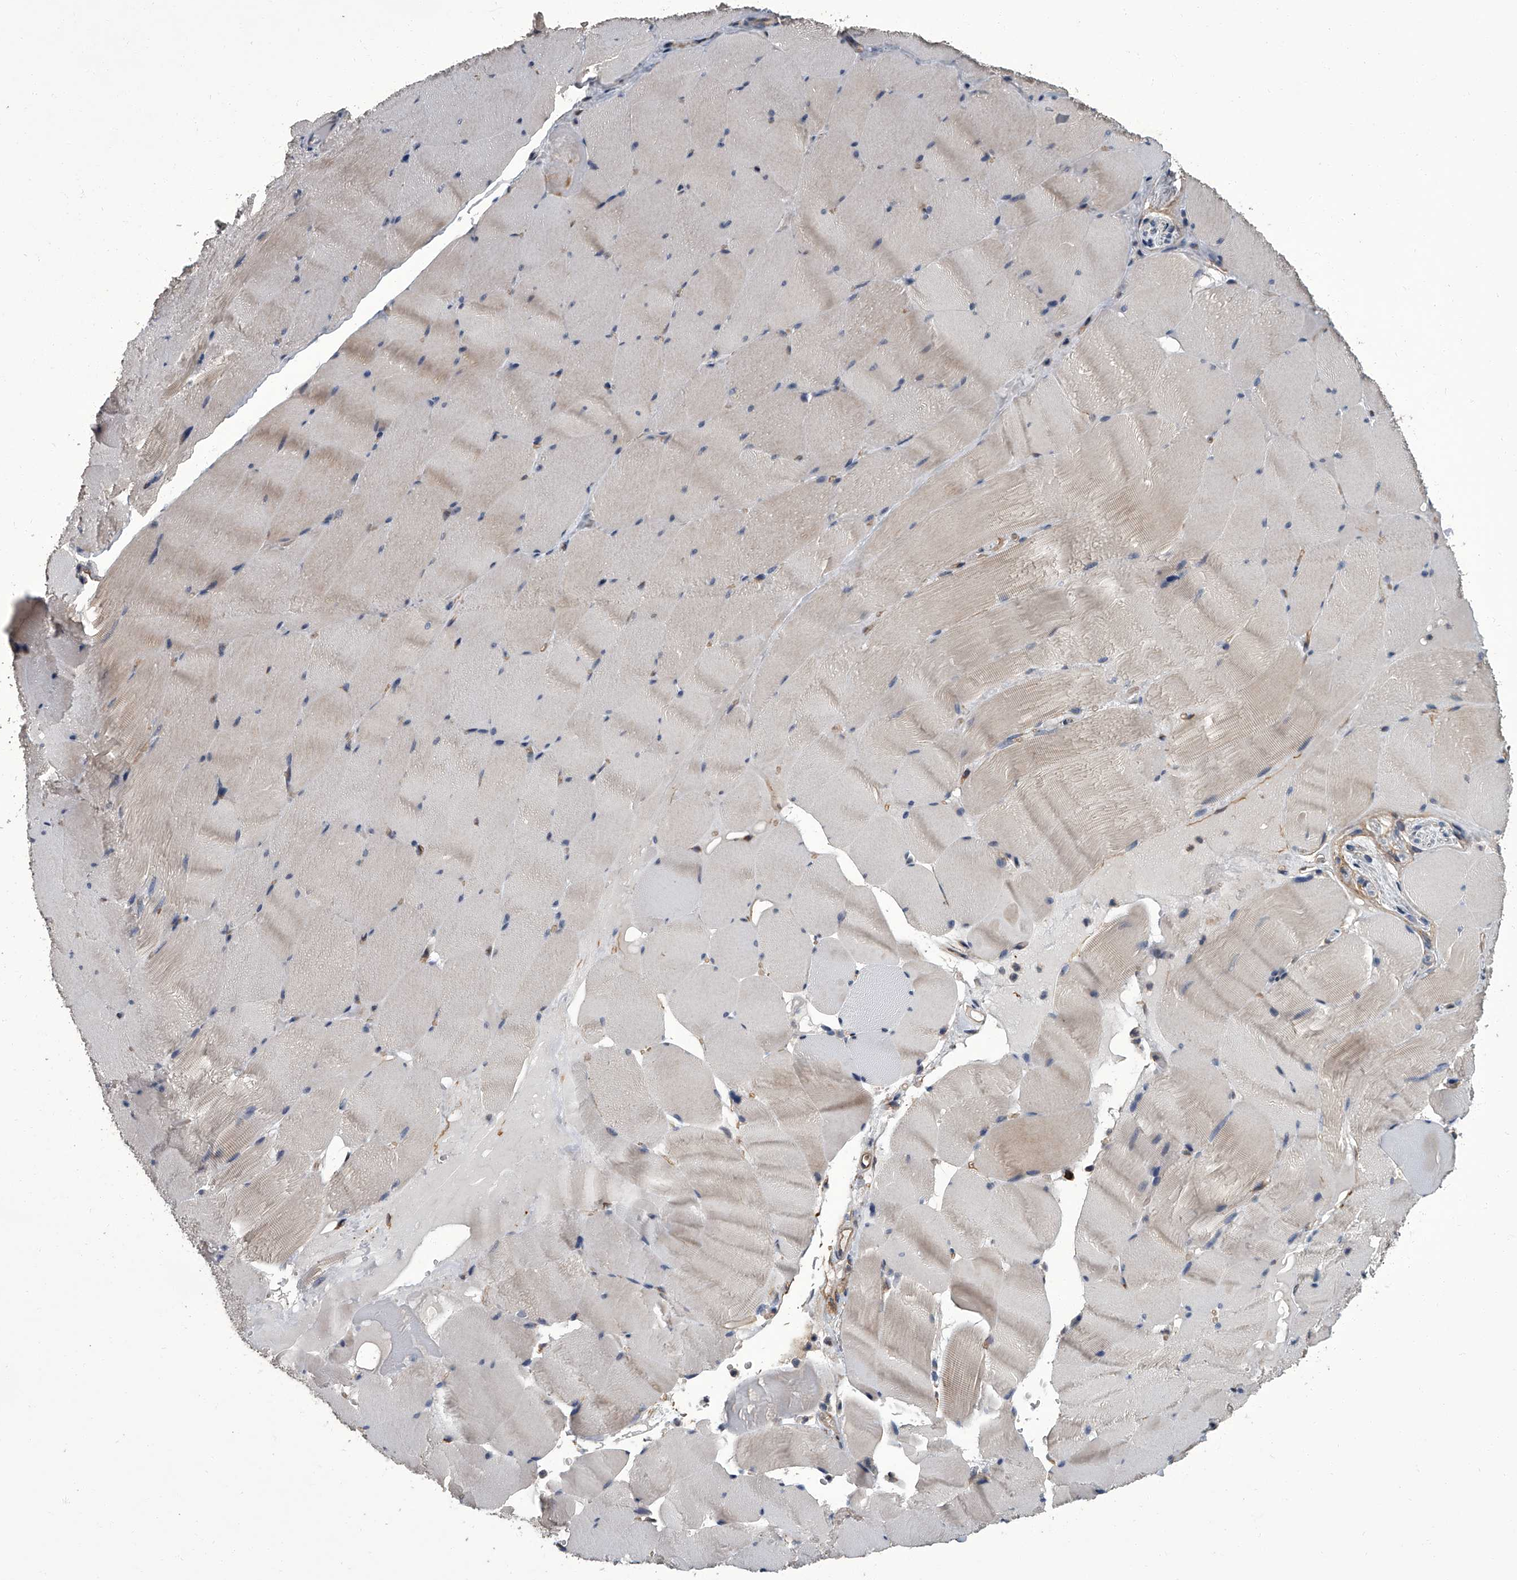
{"staining": {"intensity": "weak", "quantity": "25%-75%", "location": "cytoplasmic/membranous"}, "tissue": "skeletal muscle", "cell_type": "Myocytes", "image_type": "normal", "snomed": [{"axis": "morphology", "description": "Normal tissue, NOS"}, {"axis": "topography", "description": "Skeletal muscle"}], "caption": "Protein positivity by immunohistochemistry exhibits weak cytoplasmic/membranous positivity in approximately 25%-75% of myocytes in unremarkable skeletal muscle. (IHC, brightfield microscopy, high magnification).", "gene": "SIRT4", "patient": {"sex": "male", "age": 62}}